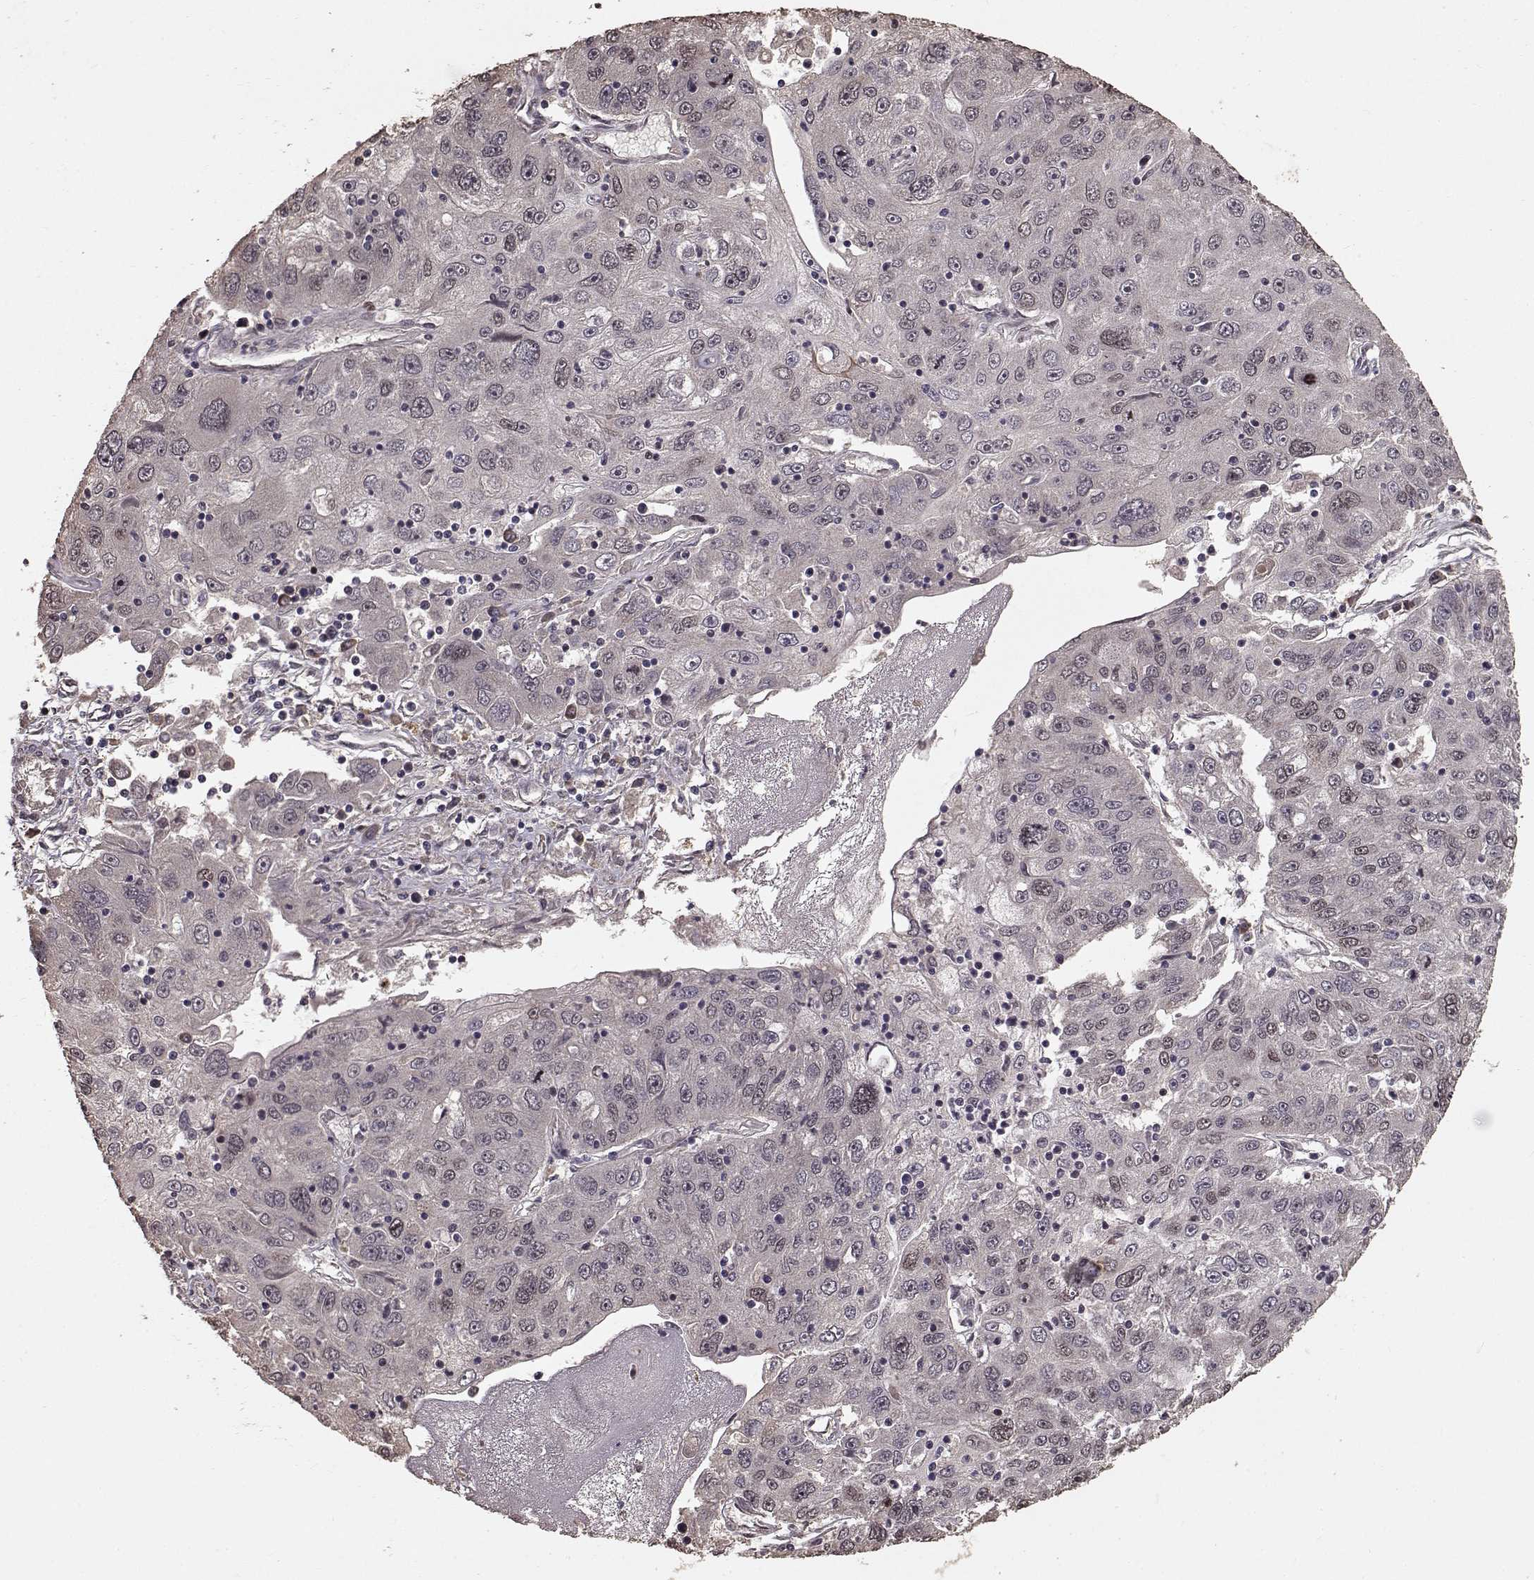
{"staining": {"intensity": "weak", "quantity": ">75%", "location": "cytoplasmic/membranous"}, "tissue": "stomach cancer", "cell_type": "Tumor cells", "image_type": "cancer", "snomed": [{"axis": "morphology", "description": "Adenocarcinoma, NOS"}, {"axis": "topography", "description": "Stomach"}], "caption": "Immunohistochemical staining of stomach cancer (adenocarcinoma) exhibits weak cytoplasmic/membranous protein positivity in about >75% of tumor cells. (brown staining indicates protein expression, while blue staining denotes nuclei).", "gene": "USP15", "patient": {"sex": "male", "age": 56}}